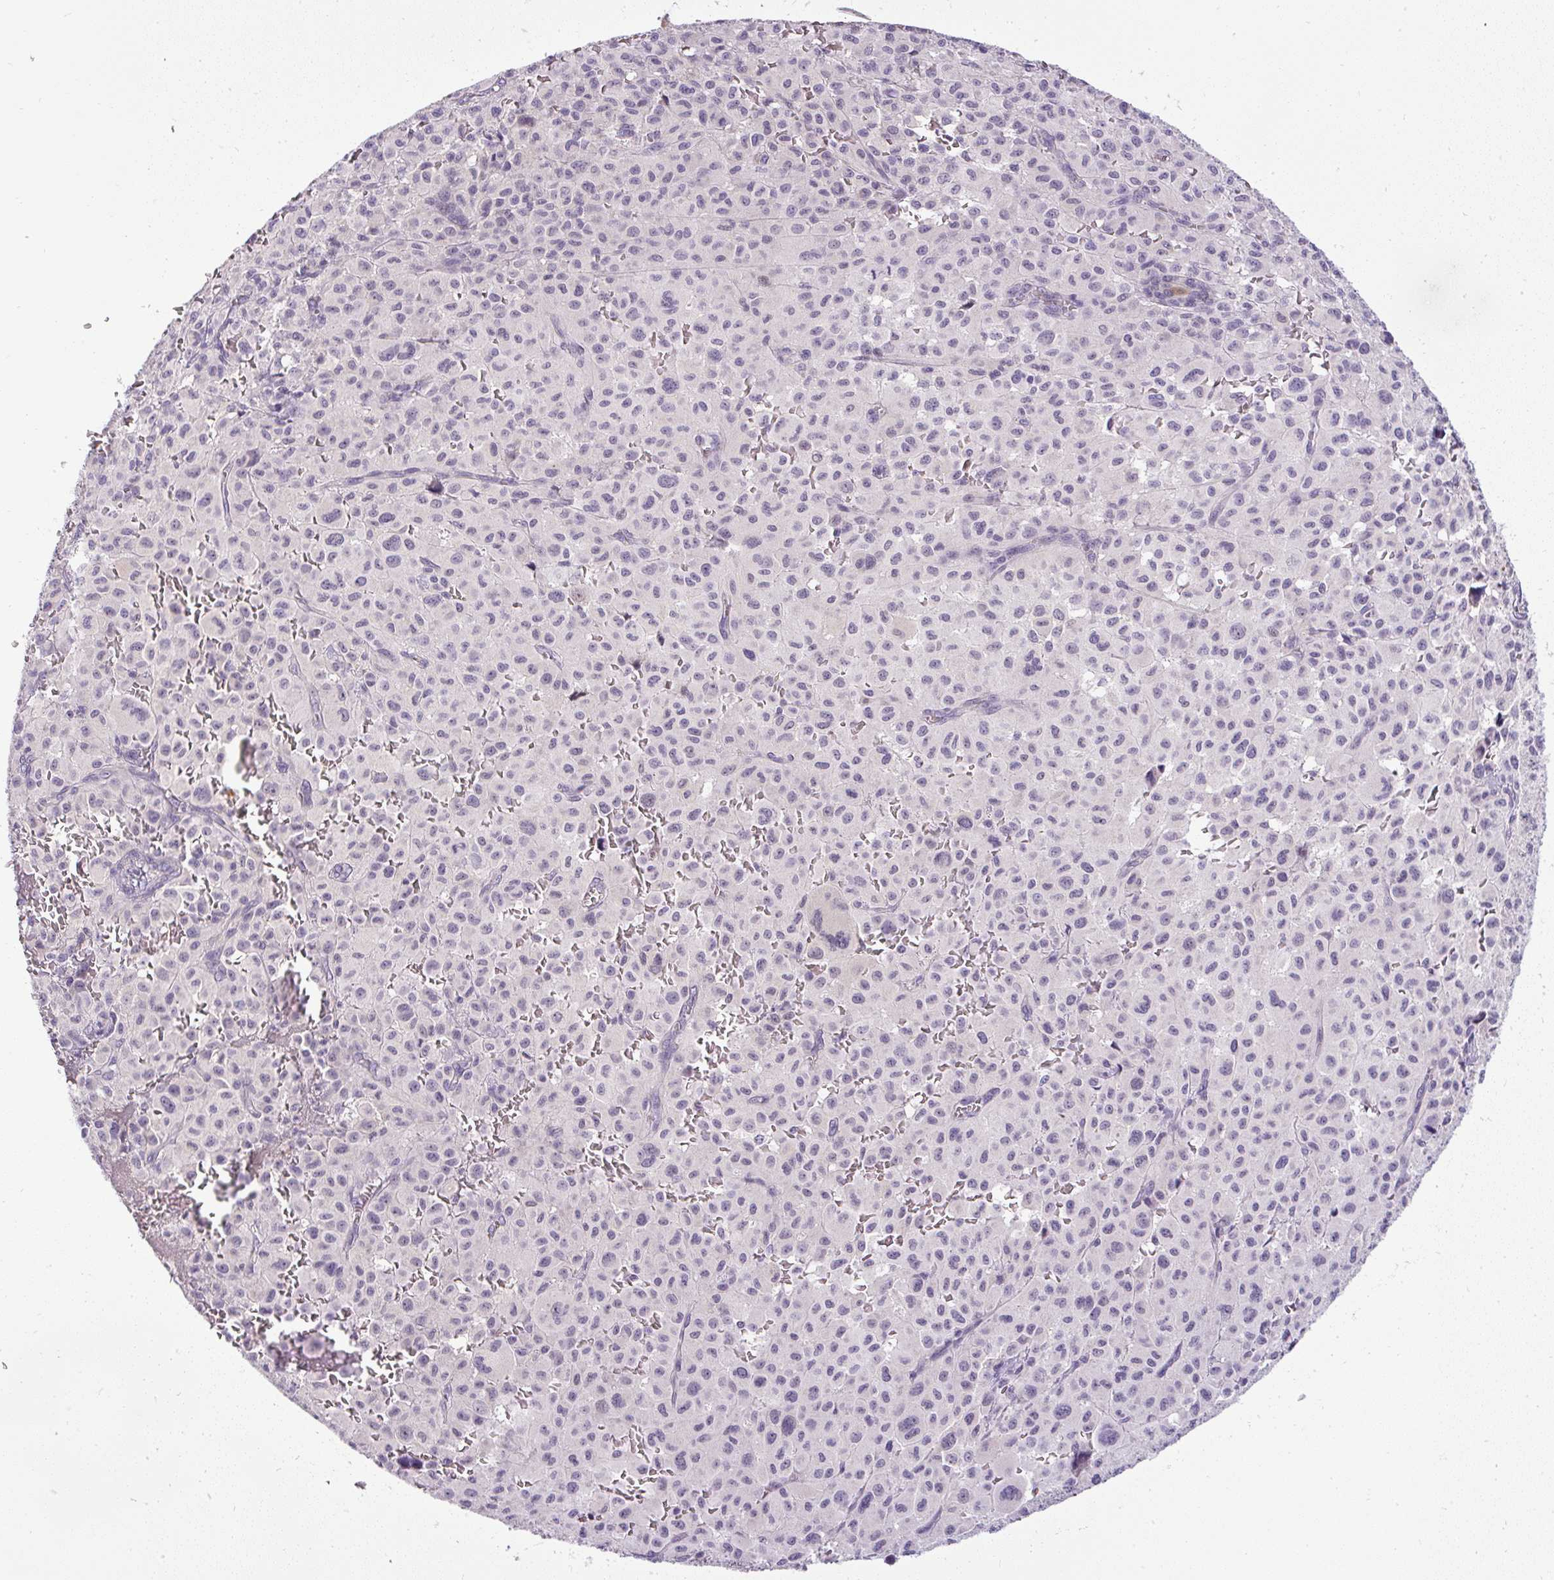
{"staining": {"intensity": "negative", "quantity": "none", "location": "none"}, "tissue": "melanoma", "cell_type": "Tumor cells", "image_type": "cancer", "snomed": [{"axis": "morphology", "description": "Malignant melanoma, NOS"}, {"axis": "topography", "description": "Skin"}], "caption": "Immunohistochemistry photomicrograph of neoplastic tissue: human melanoma stained with DAB exhibits no significant protein staining in tumor cells. (Brightfield microscopy of DAB (3,3'-diaminobenzidine) immunohistochemistry at high magnification).", "gene": "FAM117B", "patient": {"sex": "female", "age": 74}}